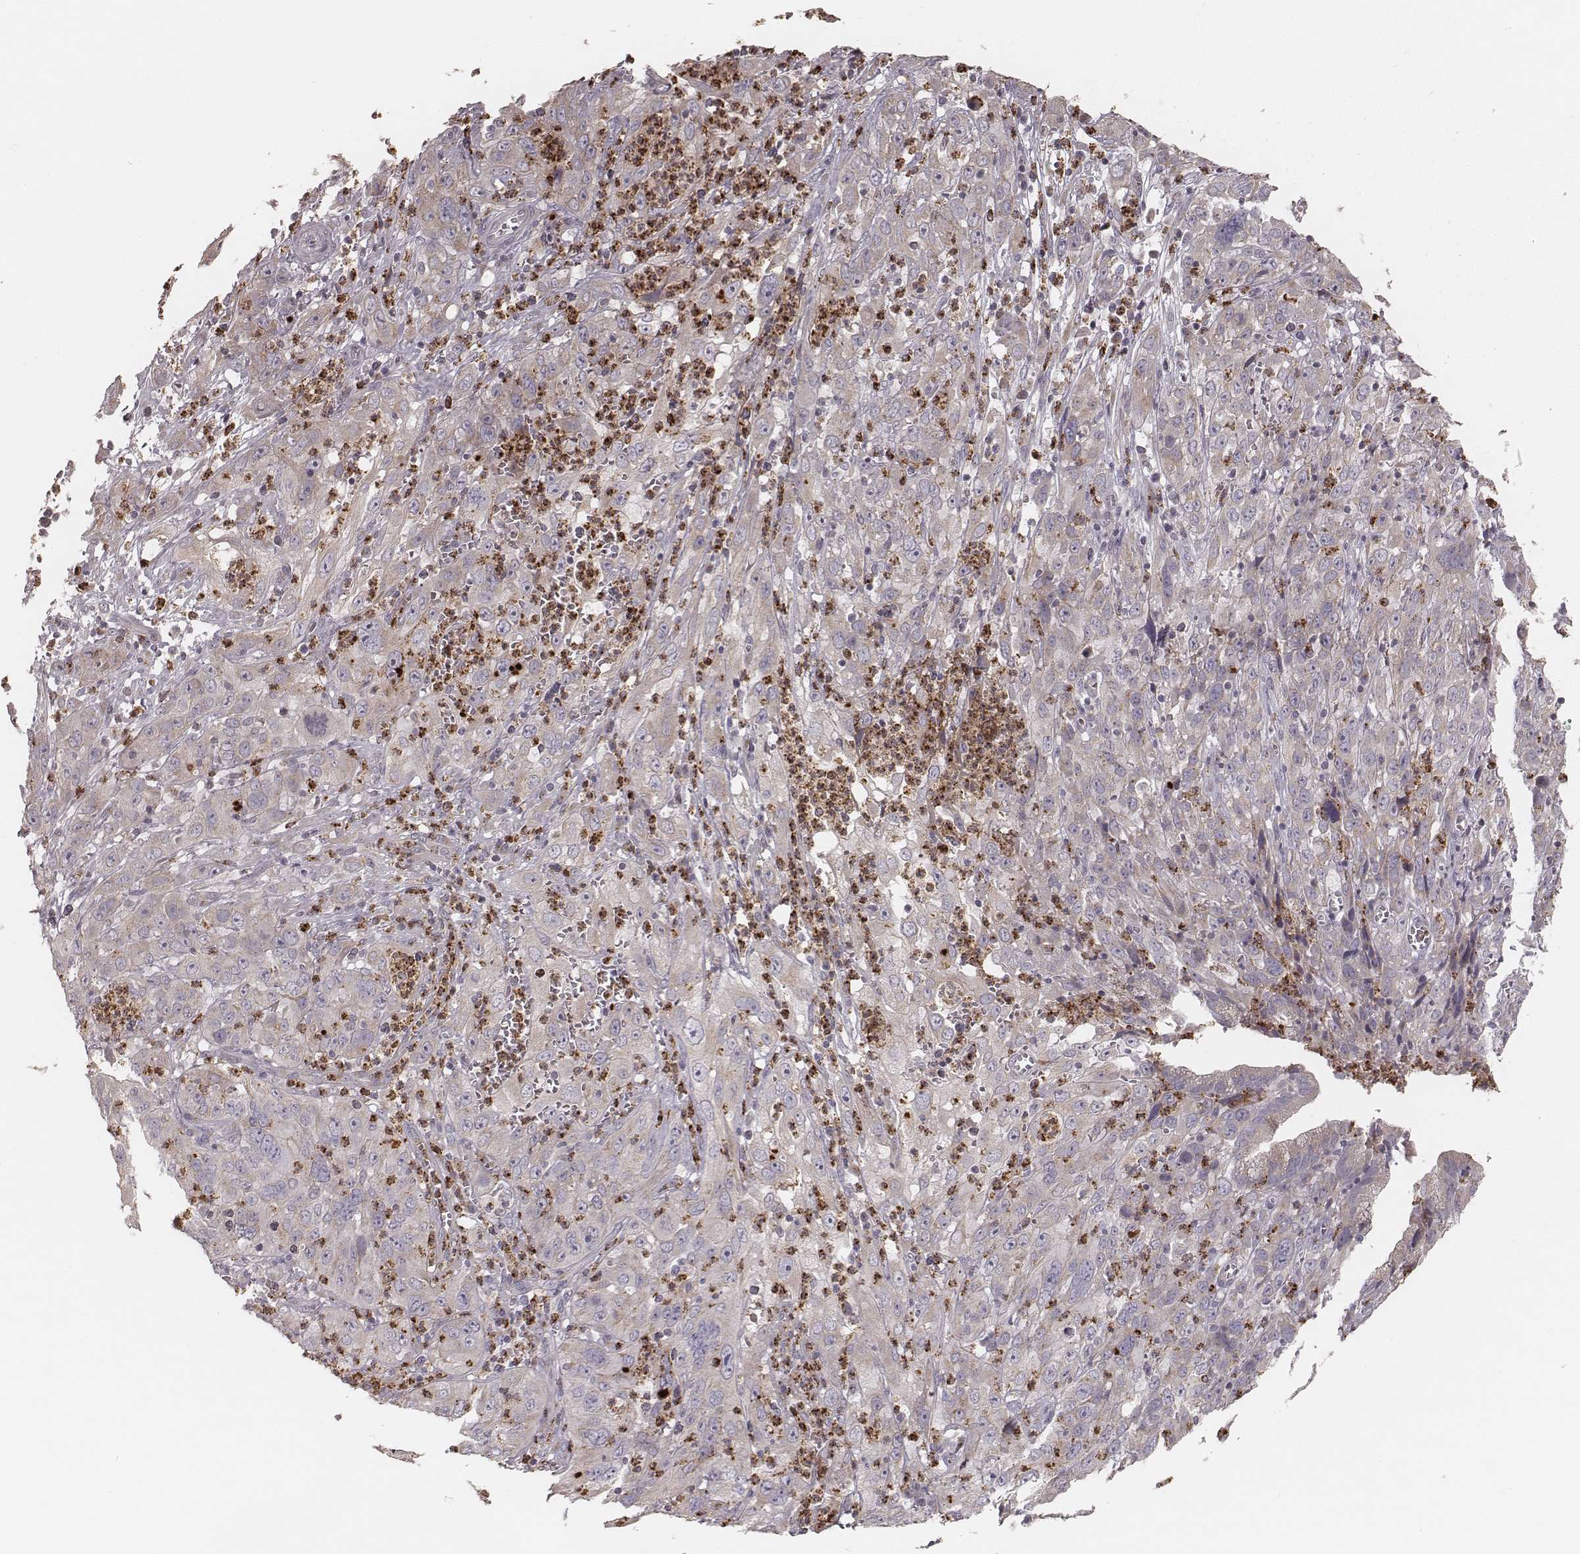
{"staining": {"intensity": "weak", "quantity": ">75%", "location": "cytoplasmic/membranous"}, "tissue": "cervical cancer", "cell_type": "Tumor cells", "image_type": "cancer", "snomed": [{"axis": "morphology", "description": "Squamous cell carcinoma, NOS"}, {"axis": "topography", "description": "Cervix"}], "caption": "Brown immunohistochemical staining in human squamous cell carcinoma (cervical) displays weak cytoplasmic/membranous staining in about >75% of tumor cells.", "gene": "ABCA7", "patient": {"sex": "female", "age": 32}}